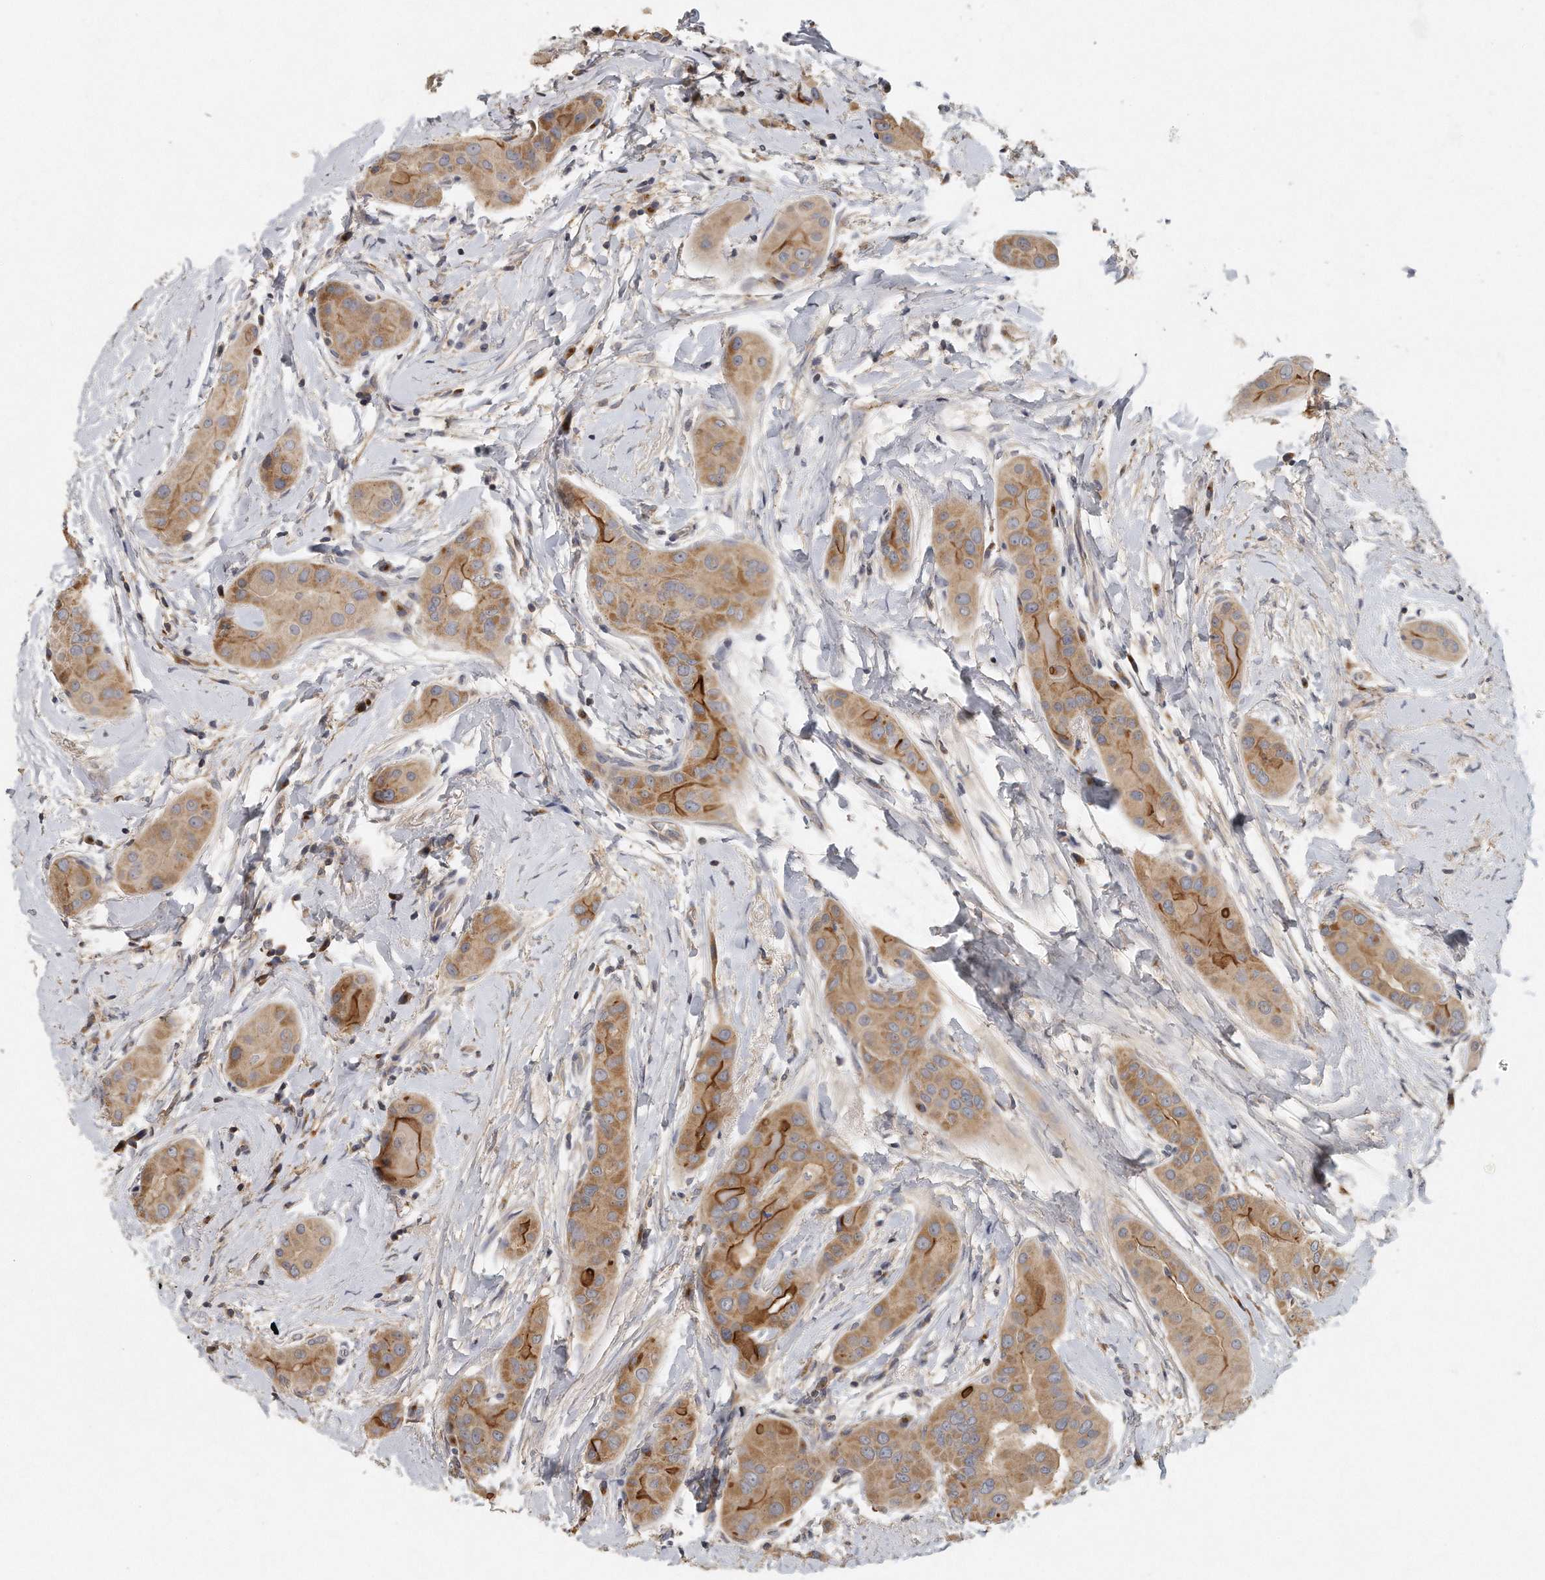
{"staining": {"intensity": "moderate", "quantity": "25%-75%", "location": "cytoplasmic/membranous"}, "tissue": "thyroid cancer", "cell_type": "Tumor cells", "image_type": "cancer", "snomed": [{"axis": "morphology", "description": "Papillary adenocarcinoma, NOS"}, {"axis": "topography", "description": "Thyroid gland"}], "caption": "Moderate cytoplasmic/membranous staining for a protein is identified in approximately 25%-75% of tumor cells of papillary adenocarcinoma (thyroid) using IHC.", "gene": "TRAPPC14", "patient": {"sex": "male", "age": 33}}